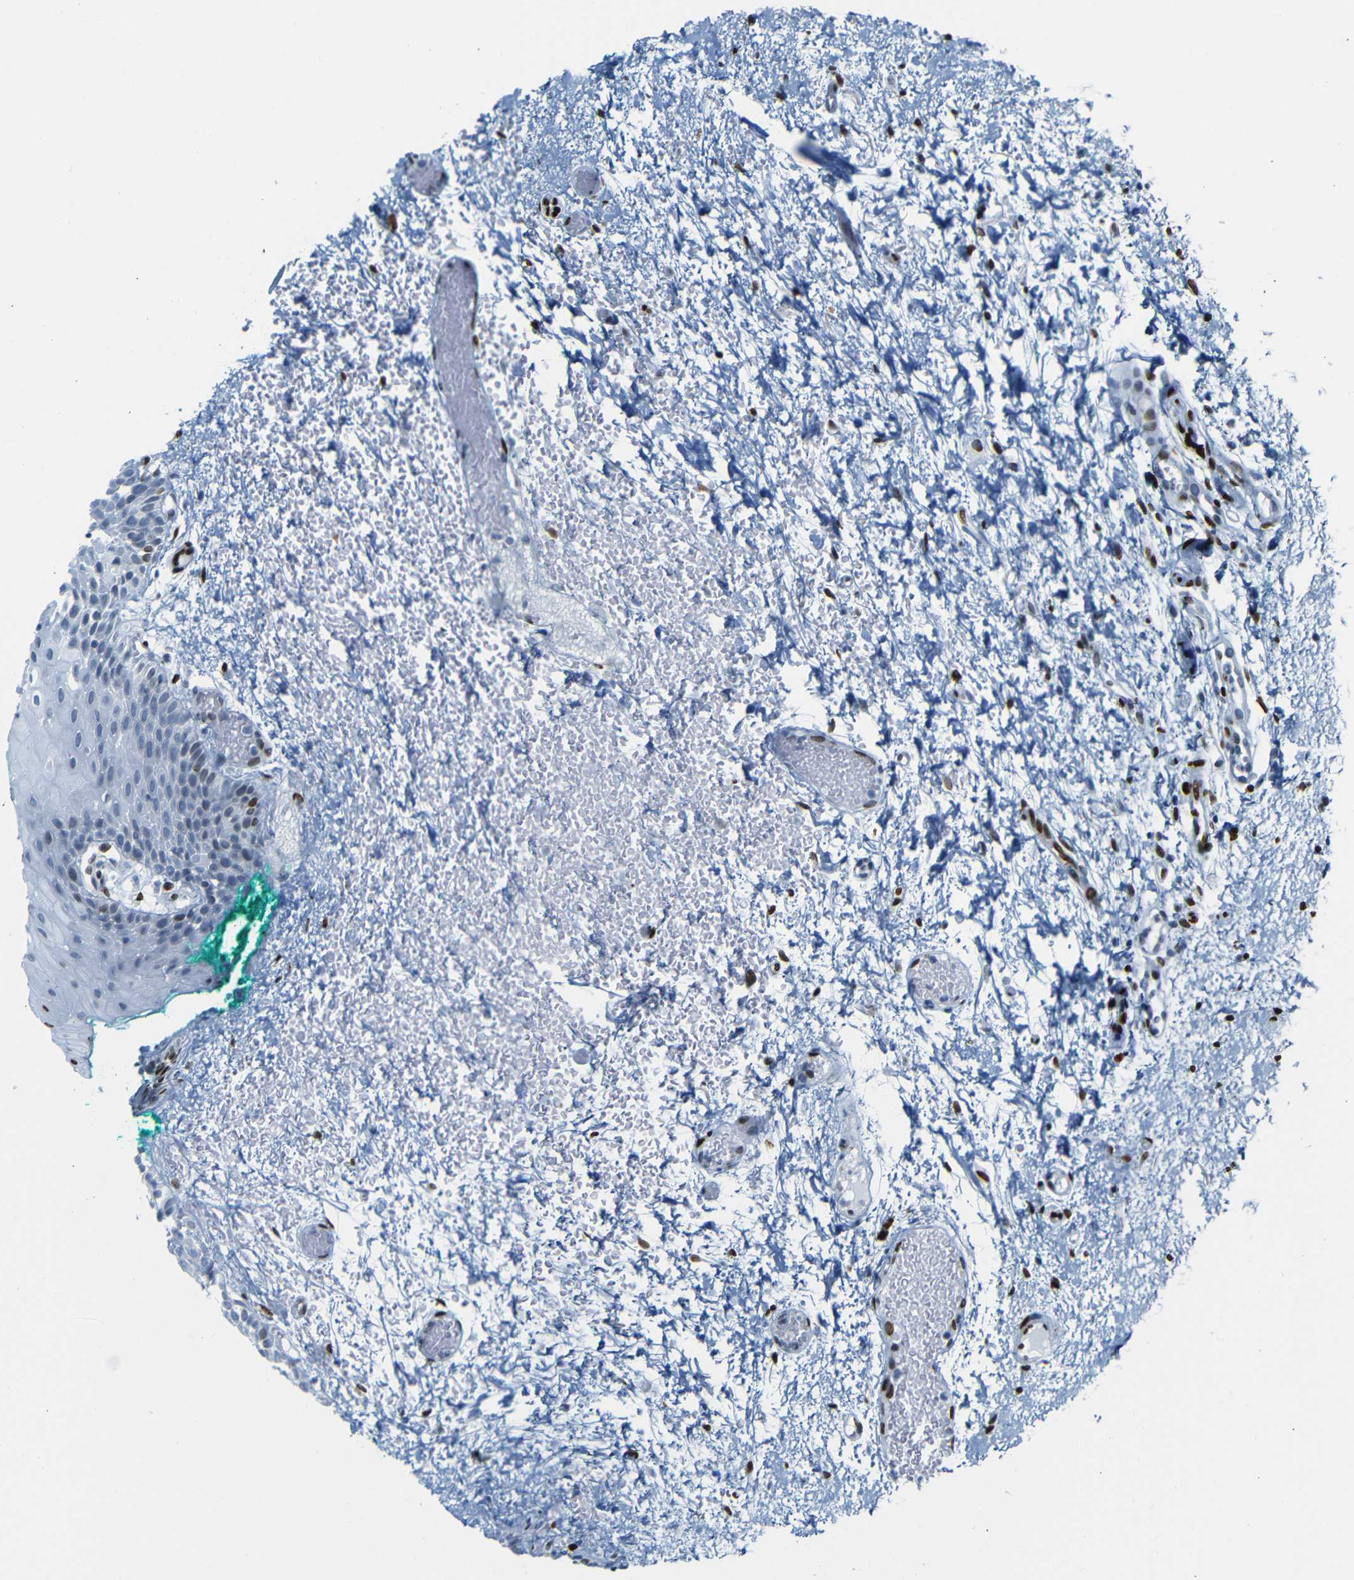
{"staining": {"intensity": "strong", "quantity": "<25%", "location": "nuclear"}, "tissue": "oral mucosa", "cell_type": "Squamous epithelial cells", "image_type": "normal", "snomed": [{"axis": "morphology", "description": "Normal tissue, NOS"}, {"axis": "morphology", "description": "Squamous cell carcinoma, NOS"}, {"axis": "topography", "description": "Oral tissue"}, {"axis": "topography", "description": "Salivary gland"}, {"axis": "topography", "description": "Head-Neck"}], "caption": "Protein staining displays strong nuclear staining in approximately <25% of squamous epithelial cells in unremarkable oral mucosa. The protein of interest is stained brown, and the nuclei are stained in blue (DAB IHC with brightfield microscopy, high magnification).", "gene": "NPIPB15", "patient": {"sex": "female", "age": 62}}